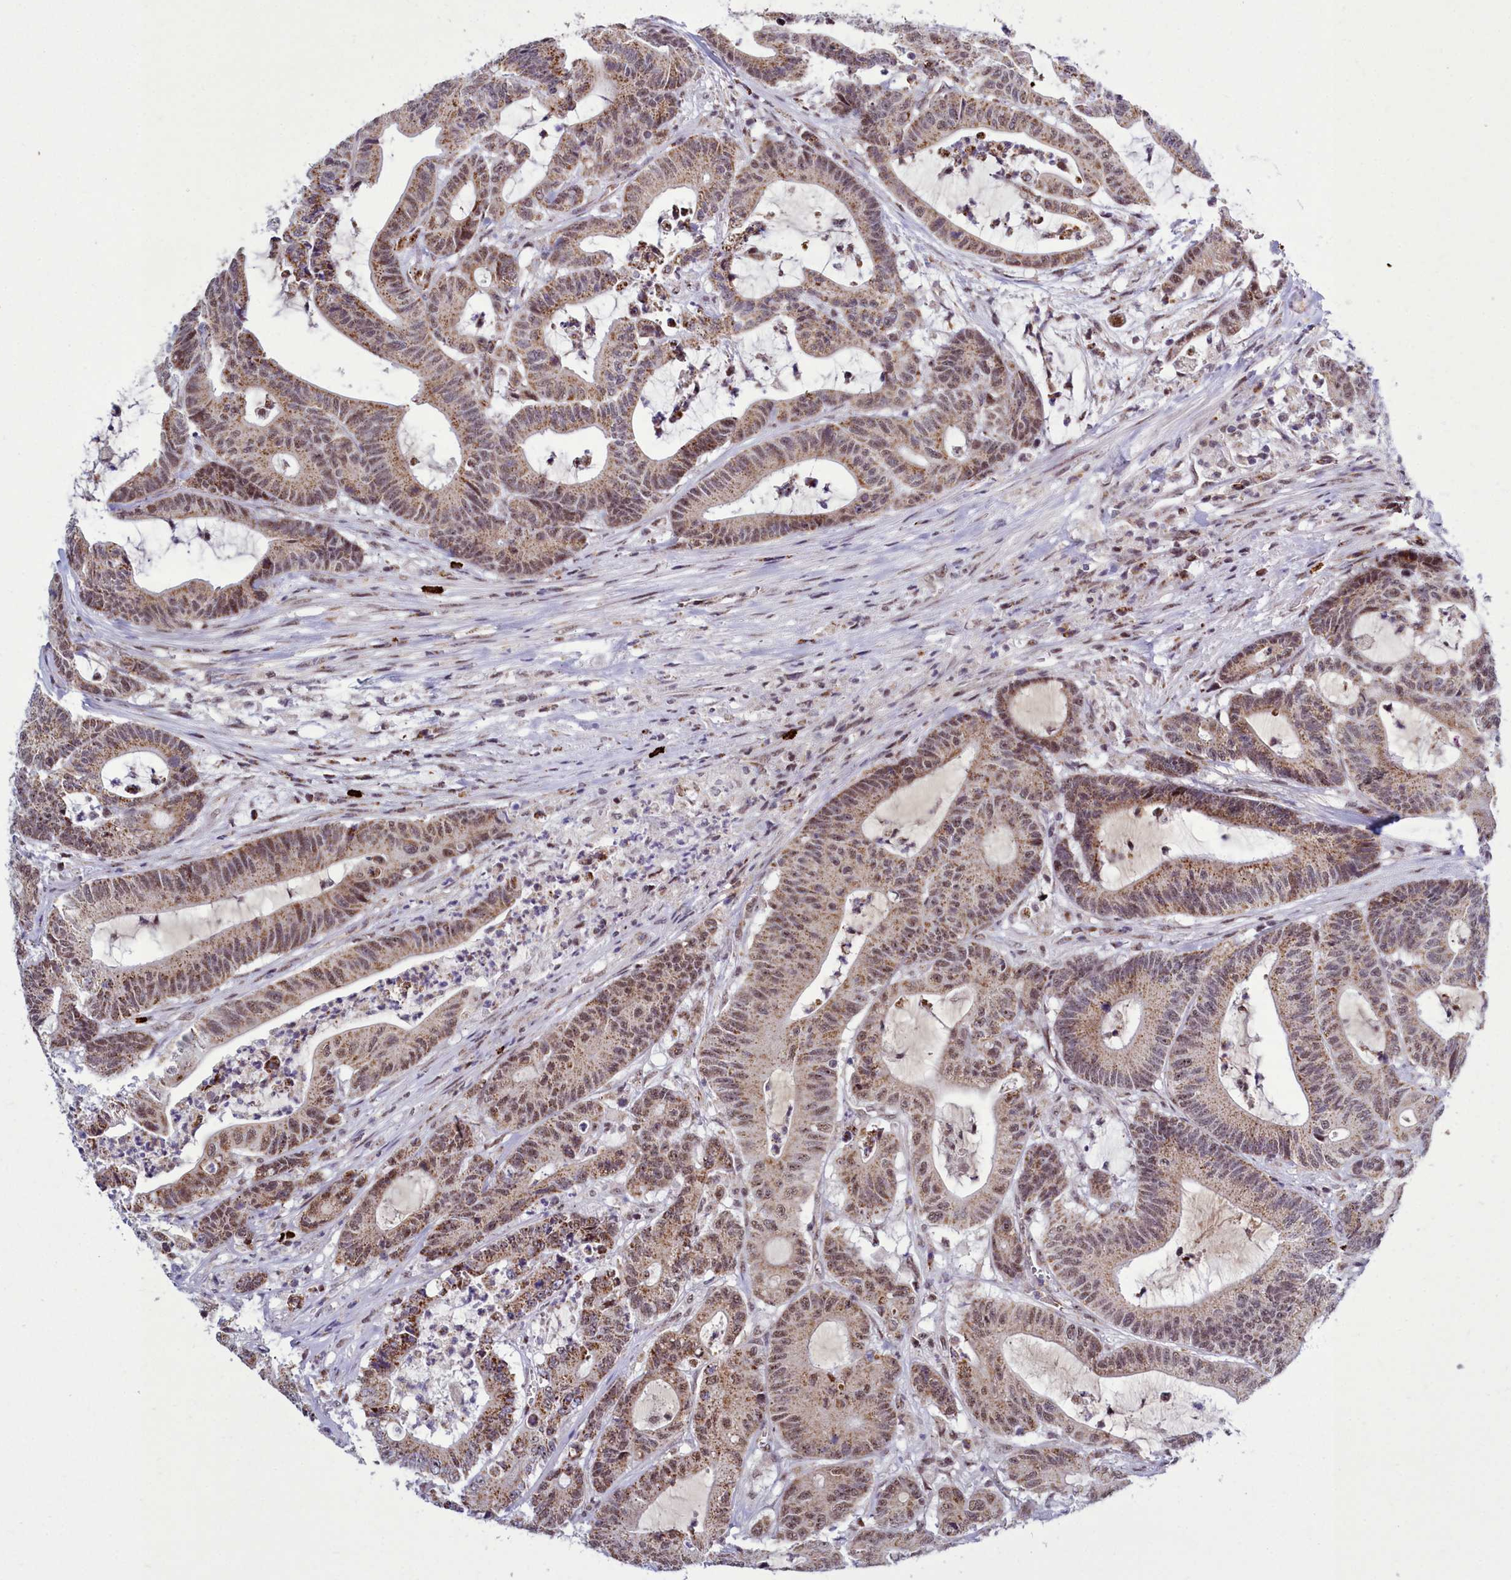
{"staining": {"intensity": "moderate", "quantity": ">75%", "location": "cytoplasmic/membranous,nuclear"}, "tissue": "colorectal cancer", "cell_type": "Tumor cells", "image_type": "cancer", "snomed": [{"axis": "morphology", "description": "Adenocarcinoma, NOS"}, {"axis": "topography", "description": "Colon"}], "caption": "IHC photomicrograph of adenocarcinoma (colorectal) stained for a protein (brown), which exhibits medium levels of moderate cytoplasmic/membranous and nuclear expression in approximately >75% of tumor cells.", "gene": "POM121L2", "patient": {"sex": "female", "age": 84}}